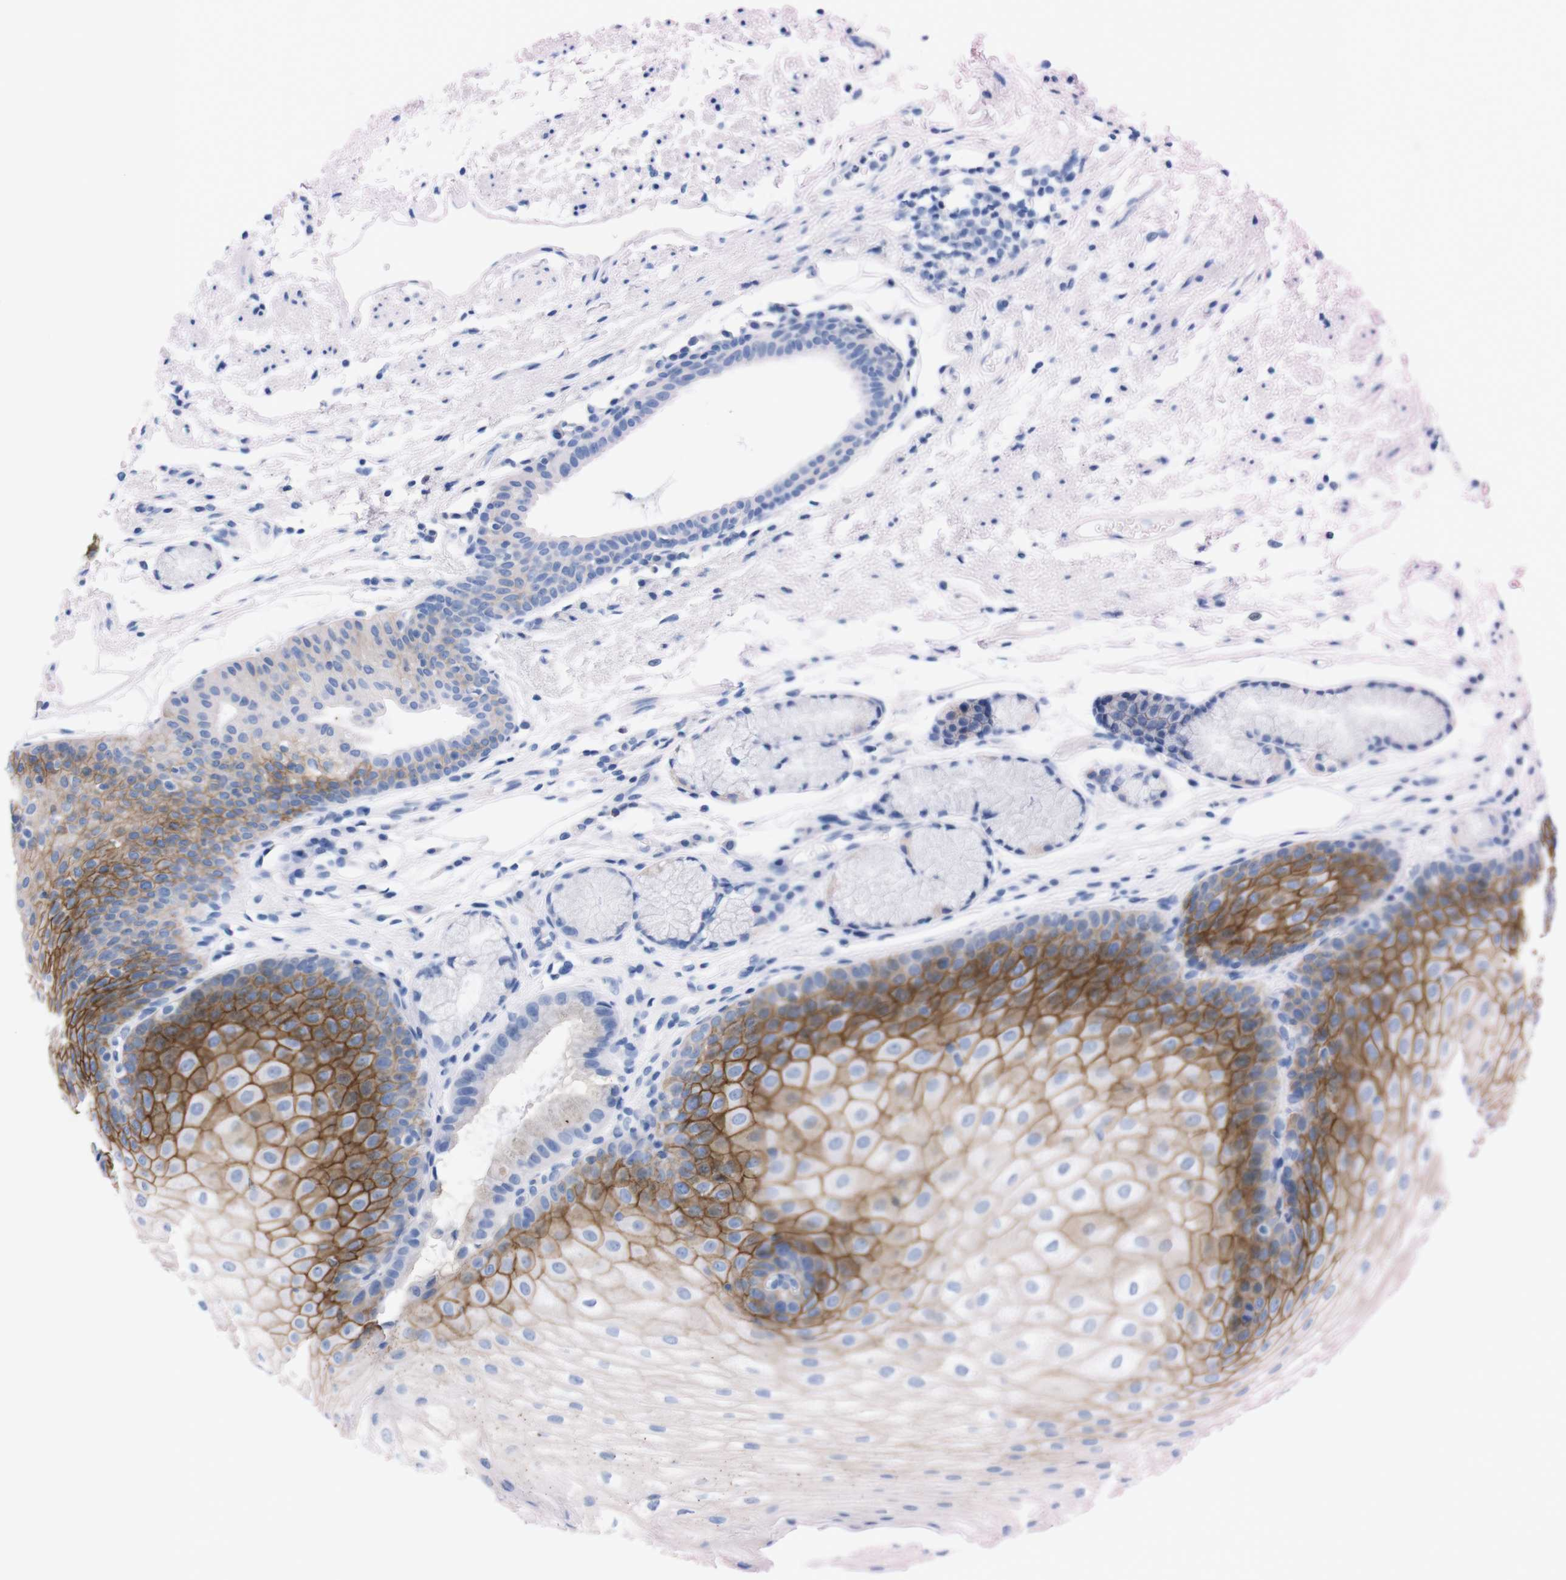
{"staining": {"intensity": "negative", "quantity": "none", "location": "none"}, "tissue": "stomach", "cell_type": "Glandular cells", "image_type": "normal", "snomed": [{"axis": "morphology", "description": "Normal tissue, NOS"}, {"axis": "topography", "description": "Stomach, upper"}], "caption": "There is no significant staining in glandular cells of stomach.", "gene": "TMEM243", "patient": {"sex": "male", "age": 72}}